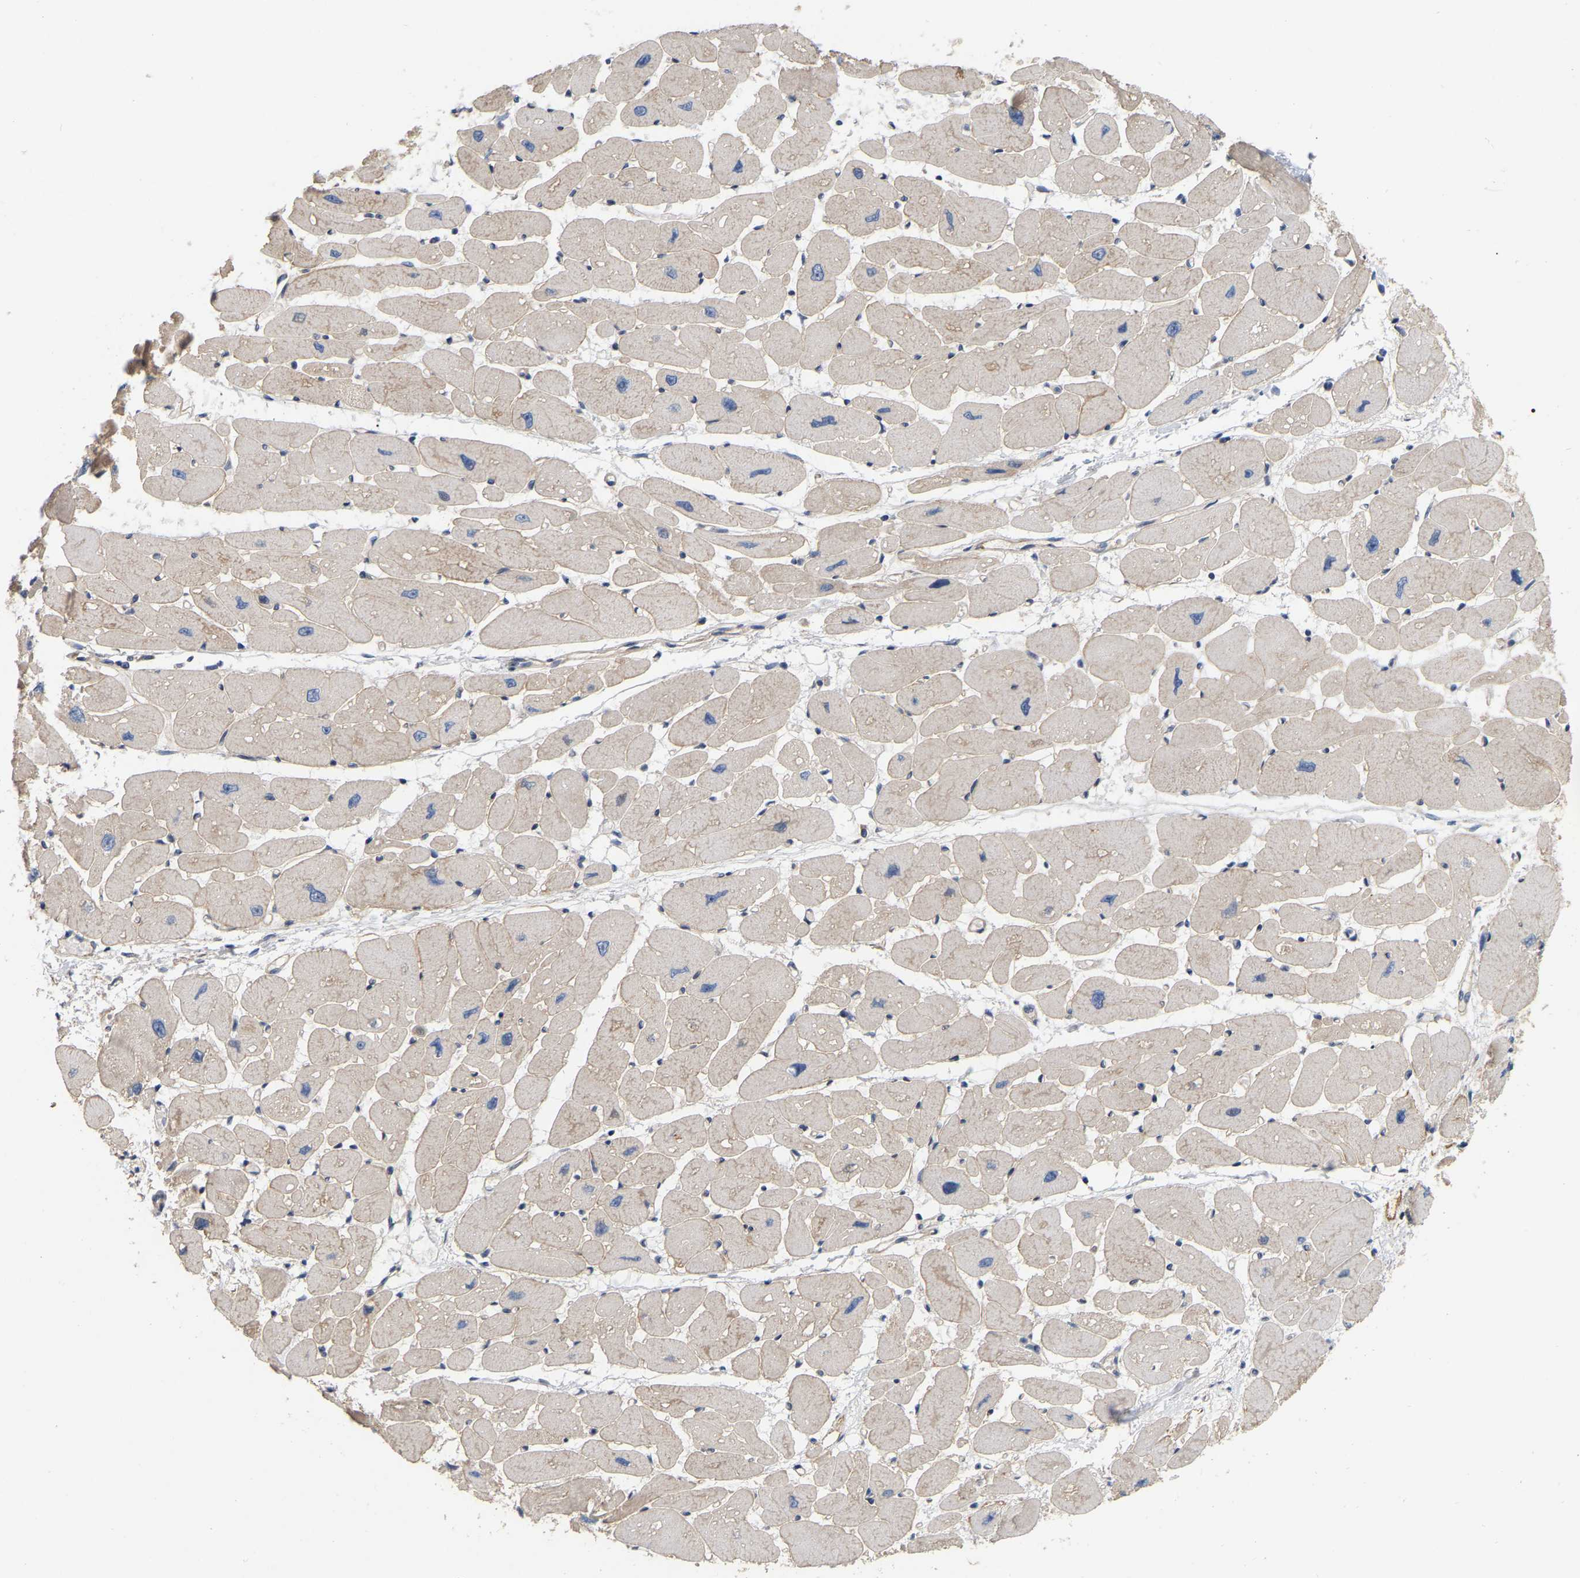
{"staining": {"intensity": "weak", "quantity": "<25%", "location": "cytoplasmic/membranous"}, "tissue": "heart muscle", "cell_type": "Cardiomyocytes", "image_type": "normal", "snomed": [{"axis": "morphology", "description": "Normal tissue, NOS"}, {"axis": "topography", "description": "Heart"}], "caption": "Immunohistochemistry (IHC) photomicrograph of benign heart muscle: human heart muscle stained with DAB (3,3'-diaminobenzidine) displays no significant protein staining in cardiomyocytes.", "gene": "SSH1", "patient": {"sex": "female", "age": 54}}